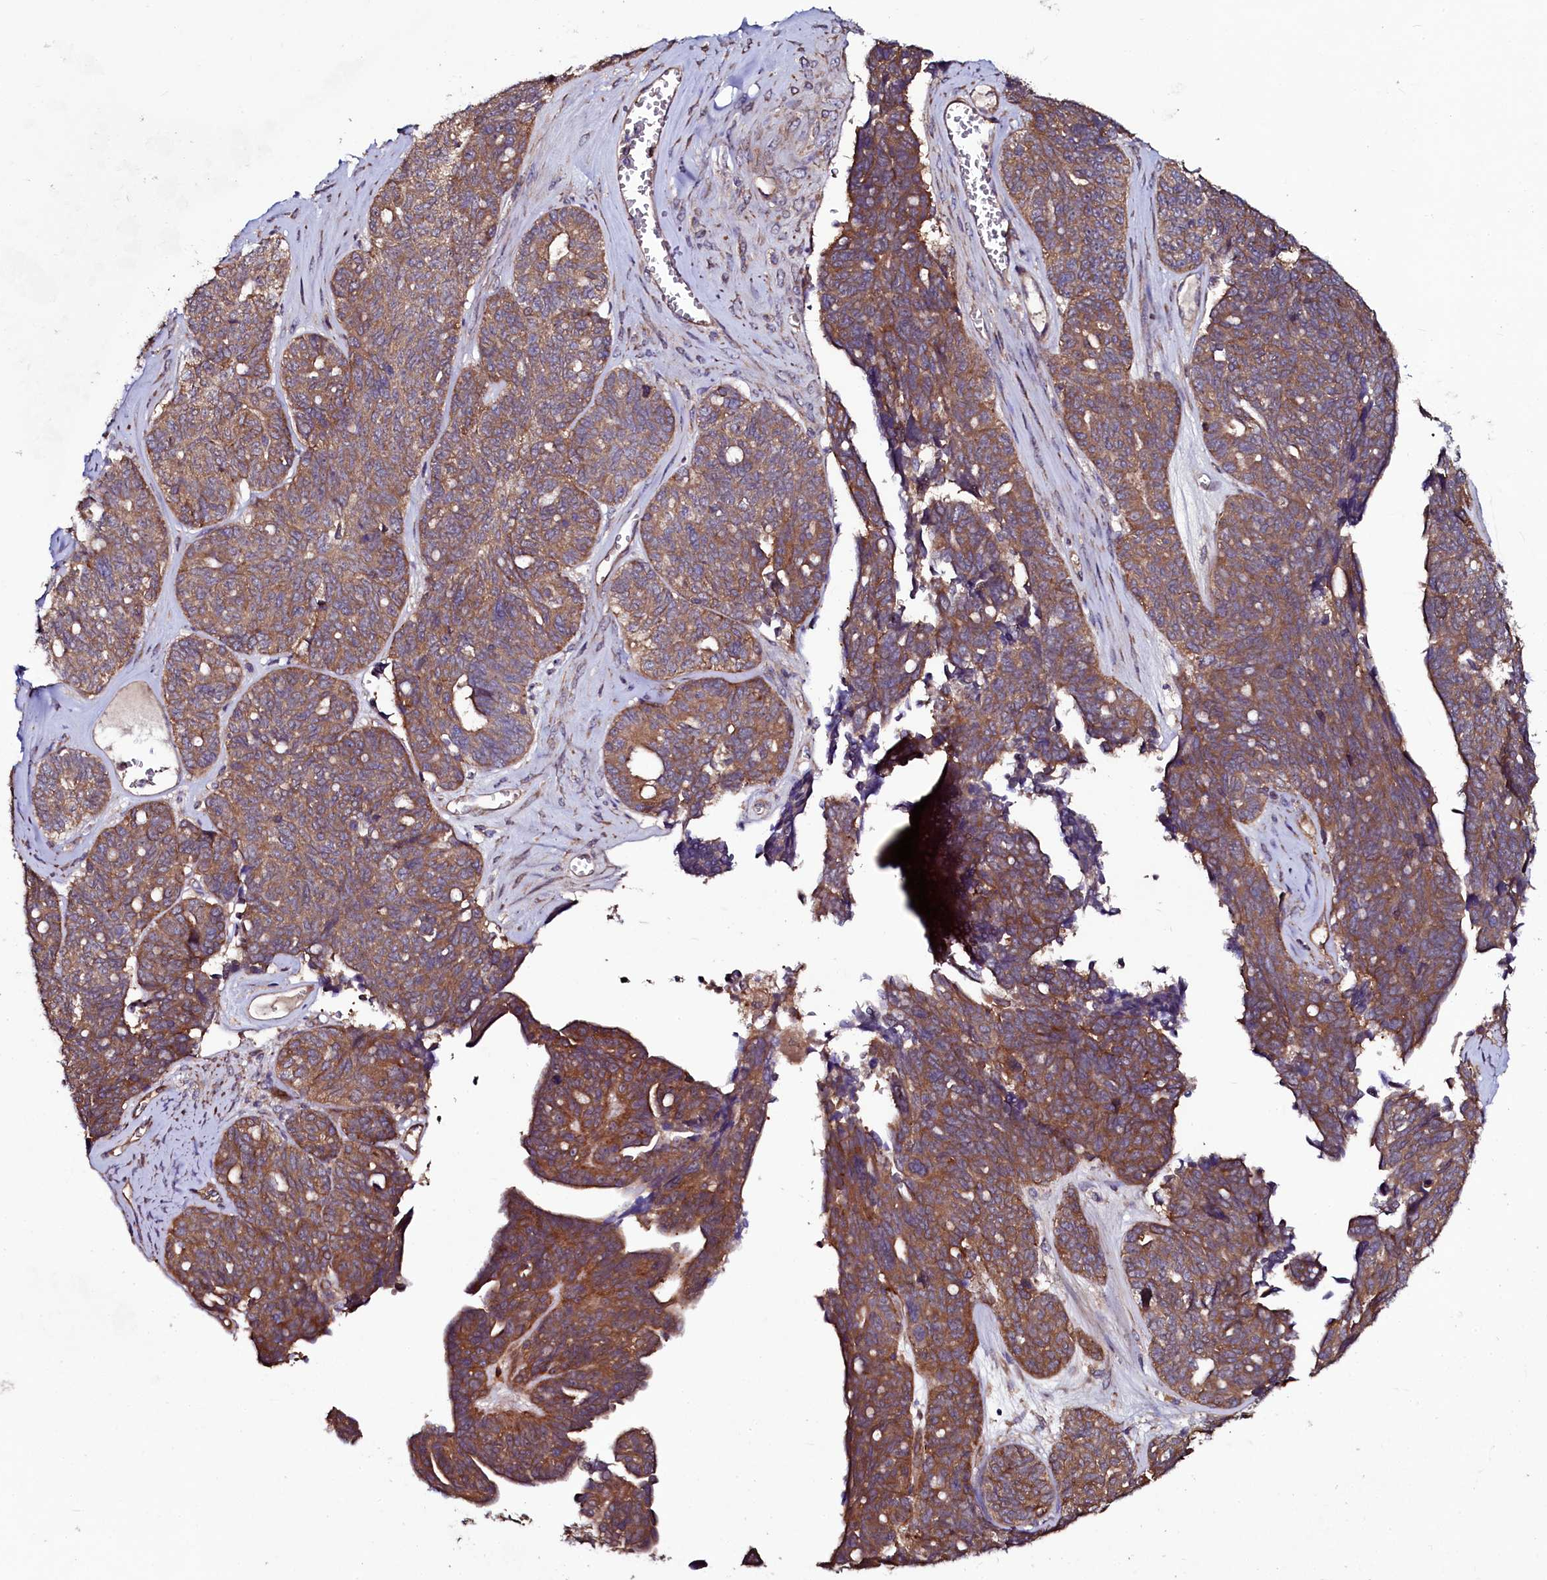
{"staining": {"intensity": "strong", "quantity": ">75%", "location": "cytoplasmic/membranous"}, "tissue": "ovarian cancer", "cell_type": "Tumor cells", "image_type": "cancer", "snomed": [{"axis": "morphology", "description": "Cystadenocarcinoma, serous, NOS"}, {"axis": "topography", "description": "Ovary"}], "caption": "Human ovarian cancer stained with a brown dye demonstrates strong cytoplasmic/membranous positive staining in about >75% of tumor cells.", "gene": "USPL1", "patient": {"sex": "female", "age": 79}}